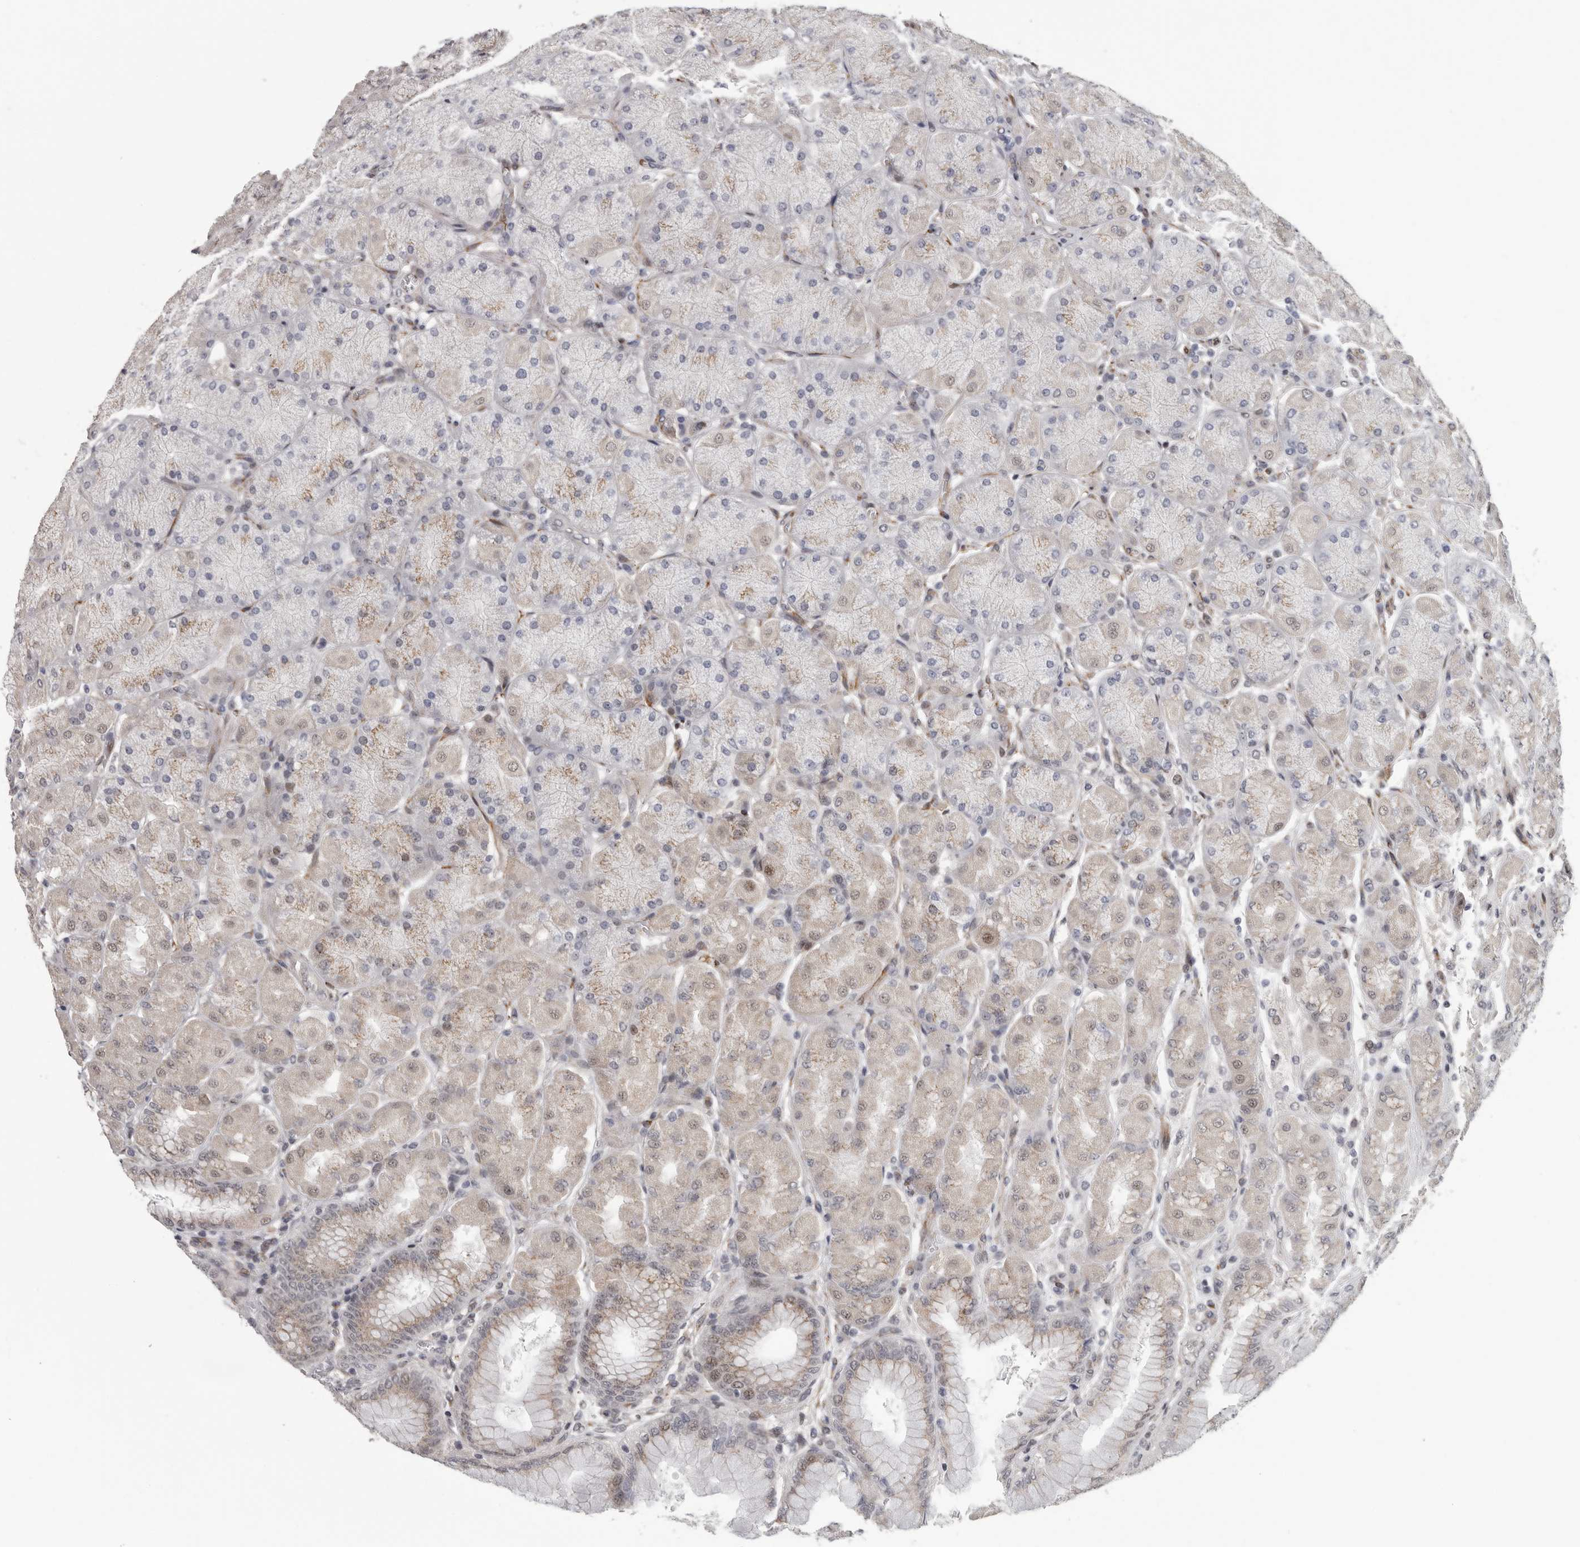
{"staining": {"intensity": "weak", "quantity": "<25%", "location": "cytoplasmic/membranous"}, "tissue": "stomach", "cell_type": "Glandular cells", "image_type": "normal", "snomed": [{"axis": "morphology", "description": "Normal tissue, NOS"}, {"axis": "topography", "description": "Stomach, upper"}], "caption": "This is a histopathology image of immunohistochemistry (IHC) staining of normal stomach, which shows no positivity in glandular cells.", "gene": "RALGPS2", "patient": {"sex": "female", "age": 56}}